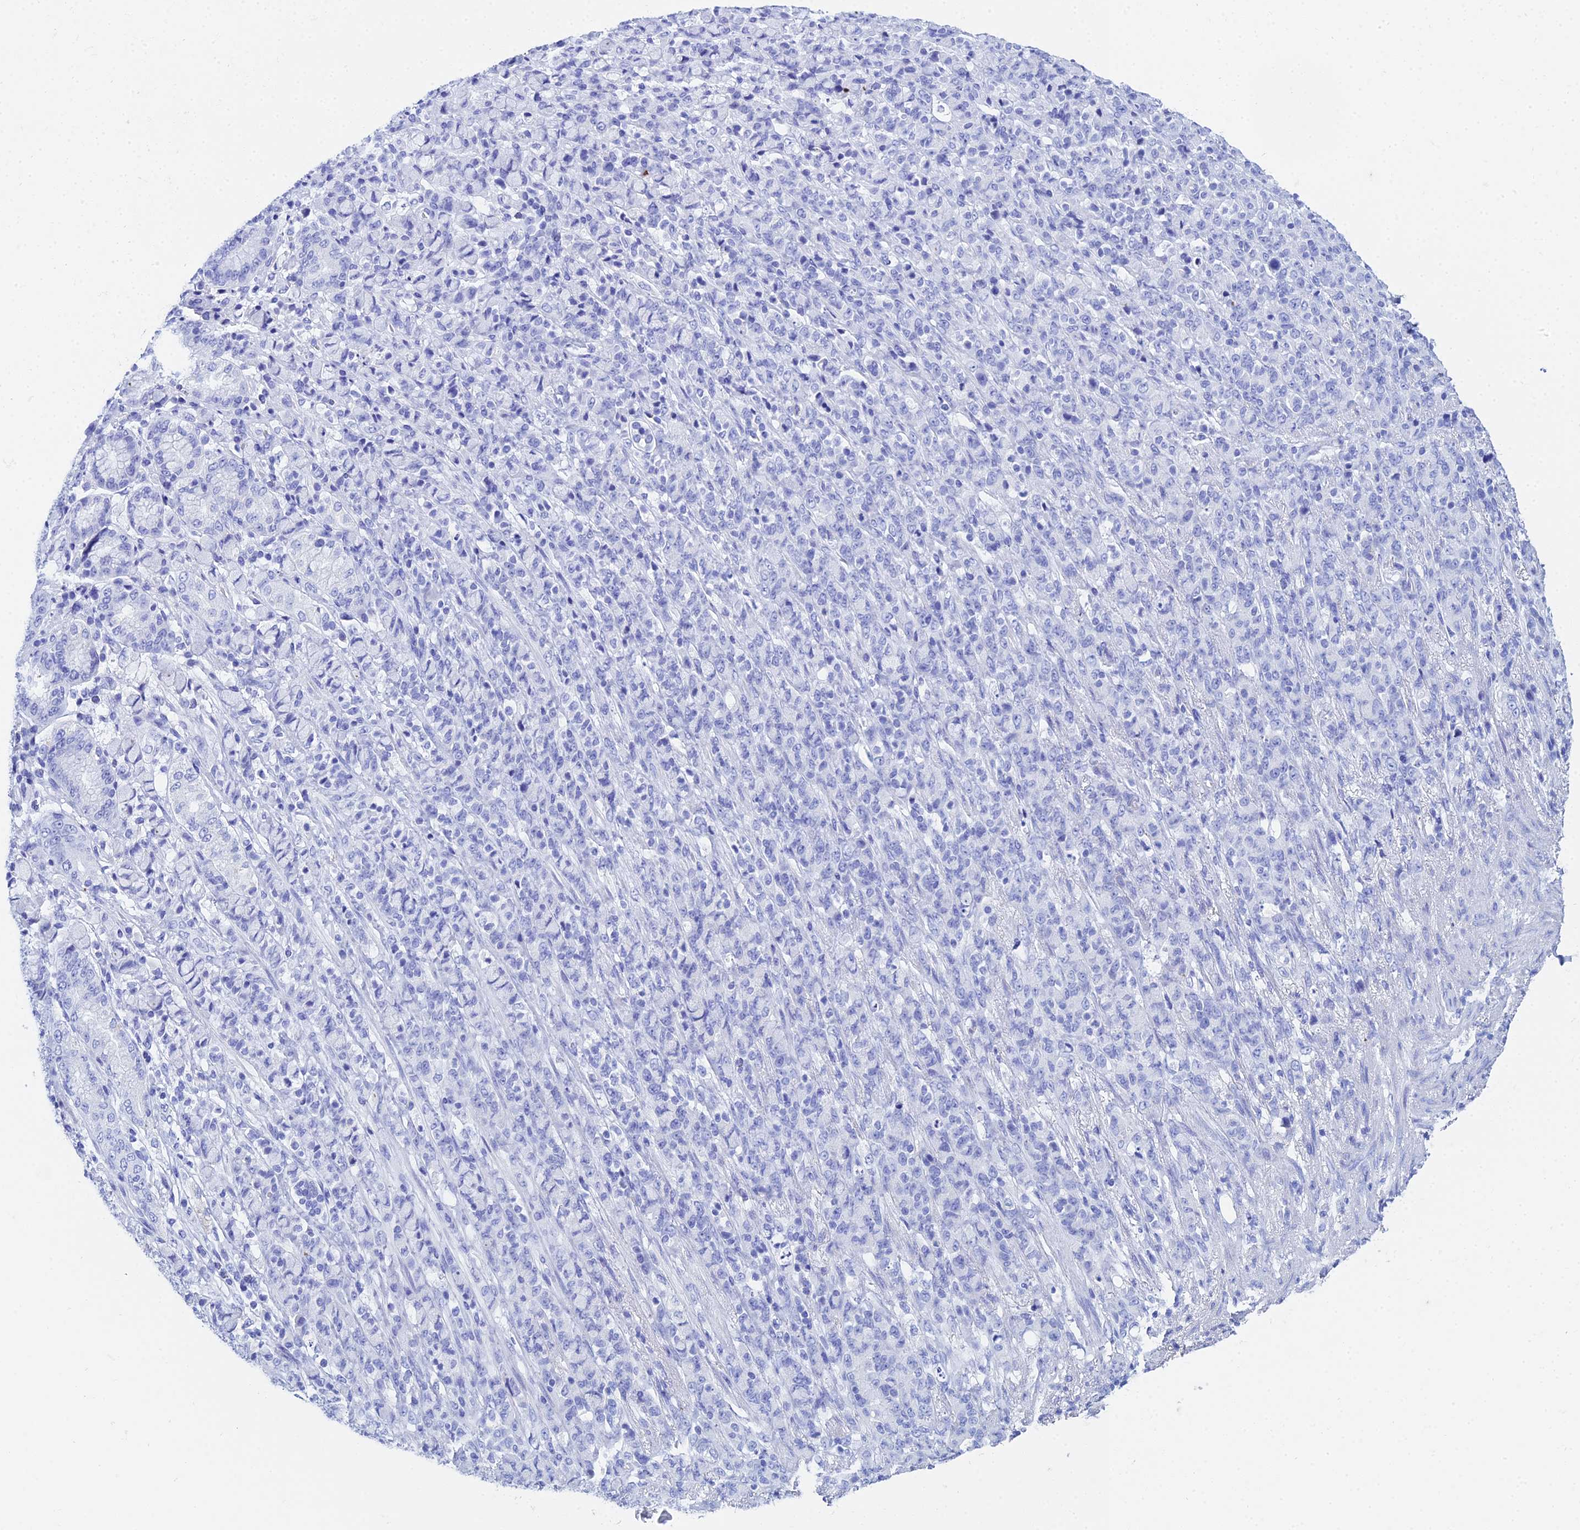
{"staining": {"intensity": "negative", "quantity": "none", "location": "none"}, "tissue": "stomach cancer", "cell_type": "Tumor cells", "image_type": "cancer", "snomed": [{"axis": "morphology", "description": "Normal tissue, NOS"}, {"axis": "morphology", "description": "Adenocarcinoma, NOS"}, {"axis": "topography", "description": "Stomach"}], "caption": "High magnification brightfield microscopy of stomach cancer (adenocarcinoma) stained with DAB (brown) and counterstained with hematoxylin (blue): tumor cells show no significant expression. The staining is performed using DAB brown chromogen with nuclei counter-stained in using hematoxylin.", "gene": "CELA3A", "patient": {"sex": "female", "age": 79}}